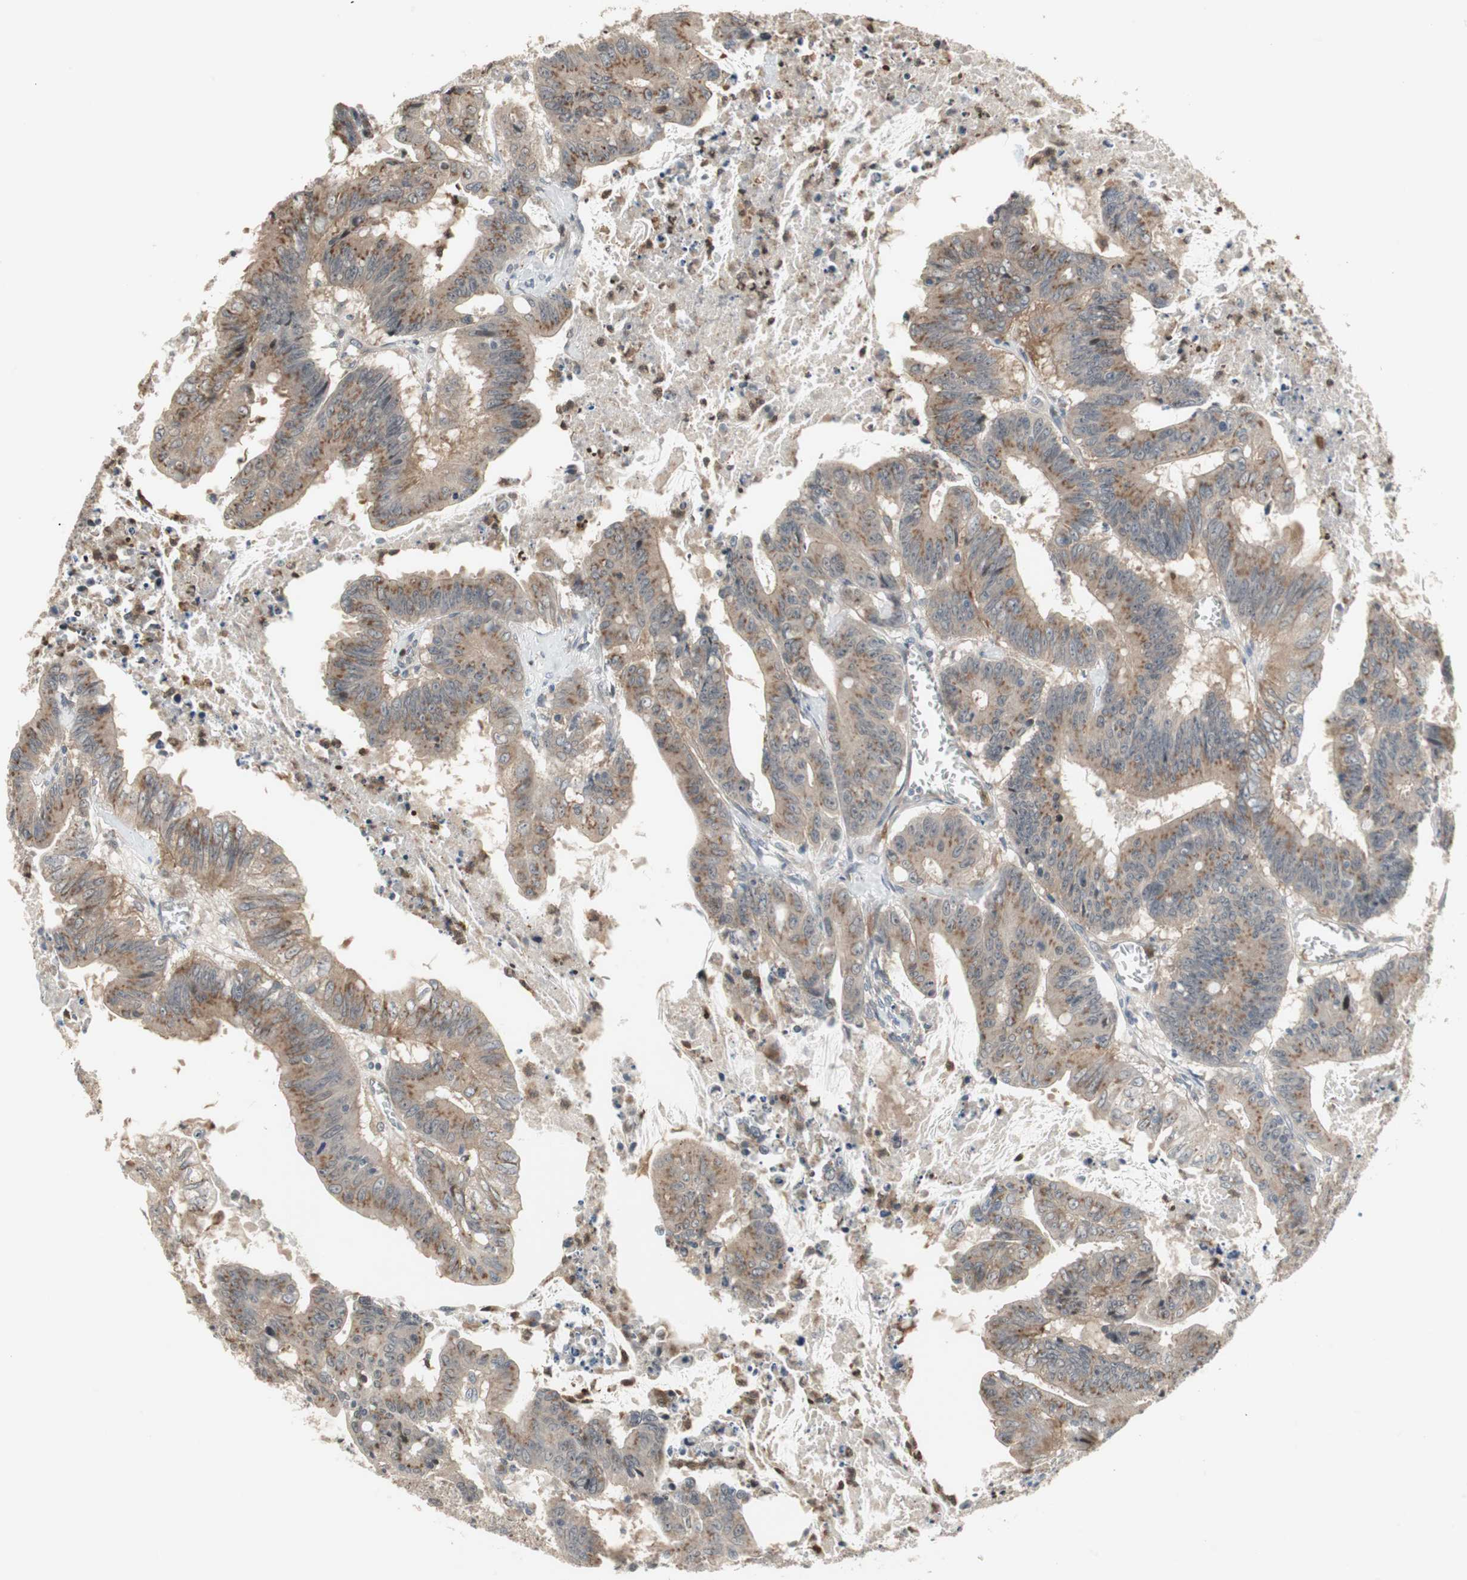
{"staining": {"intensity": "moderate", "quantity": "25%-75%", "location": "cytoplasmic/membranous"}, "tissue": "colorectal cancer", "cell_type": "Tumor cells", "image_type": "cancer", "snomed": [{"axis": "morphology", "description": "Adenocarcinoma, NOS"}, {"axis": "topography", "description": "Colon"}], "caption": "The histopathology image demonstrates immunohistochemical staining of colorectal cancer. There is moderate cytoplasmic/membranous expression is identified in about 25%-75% of tumor cells.", "gene": "SNX4", "patient": {"sex": "male", "age": 45}}